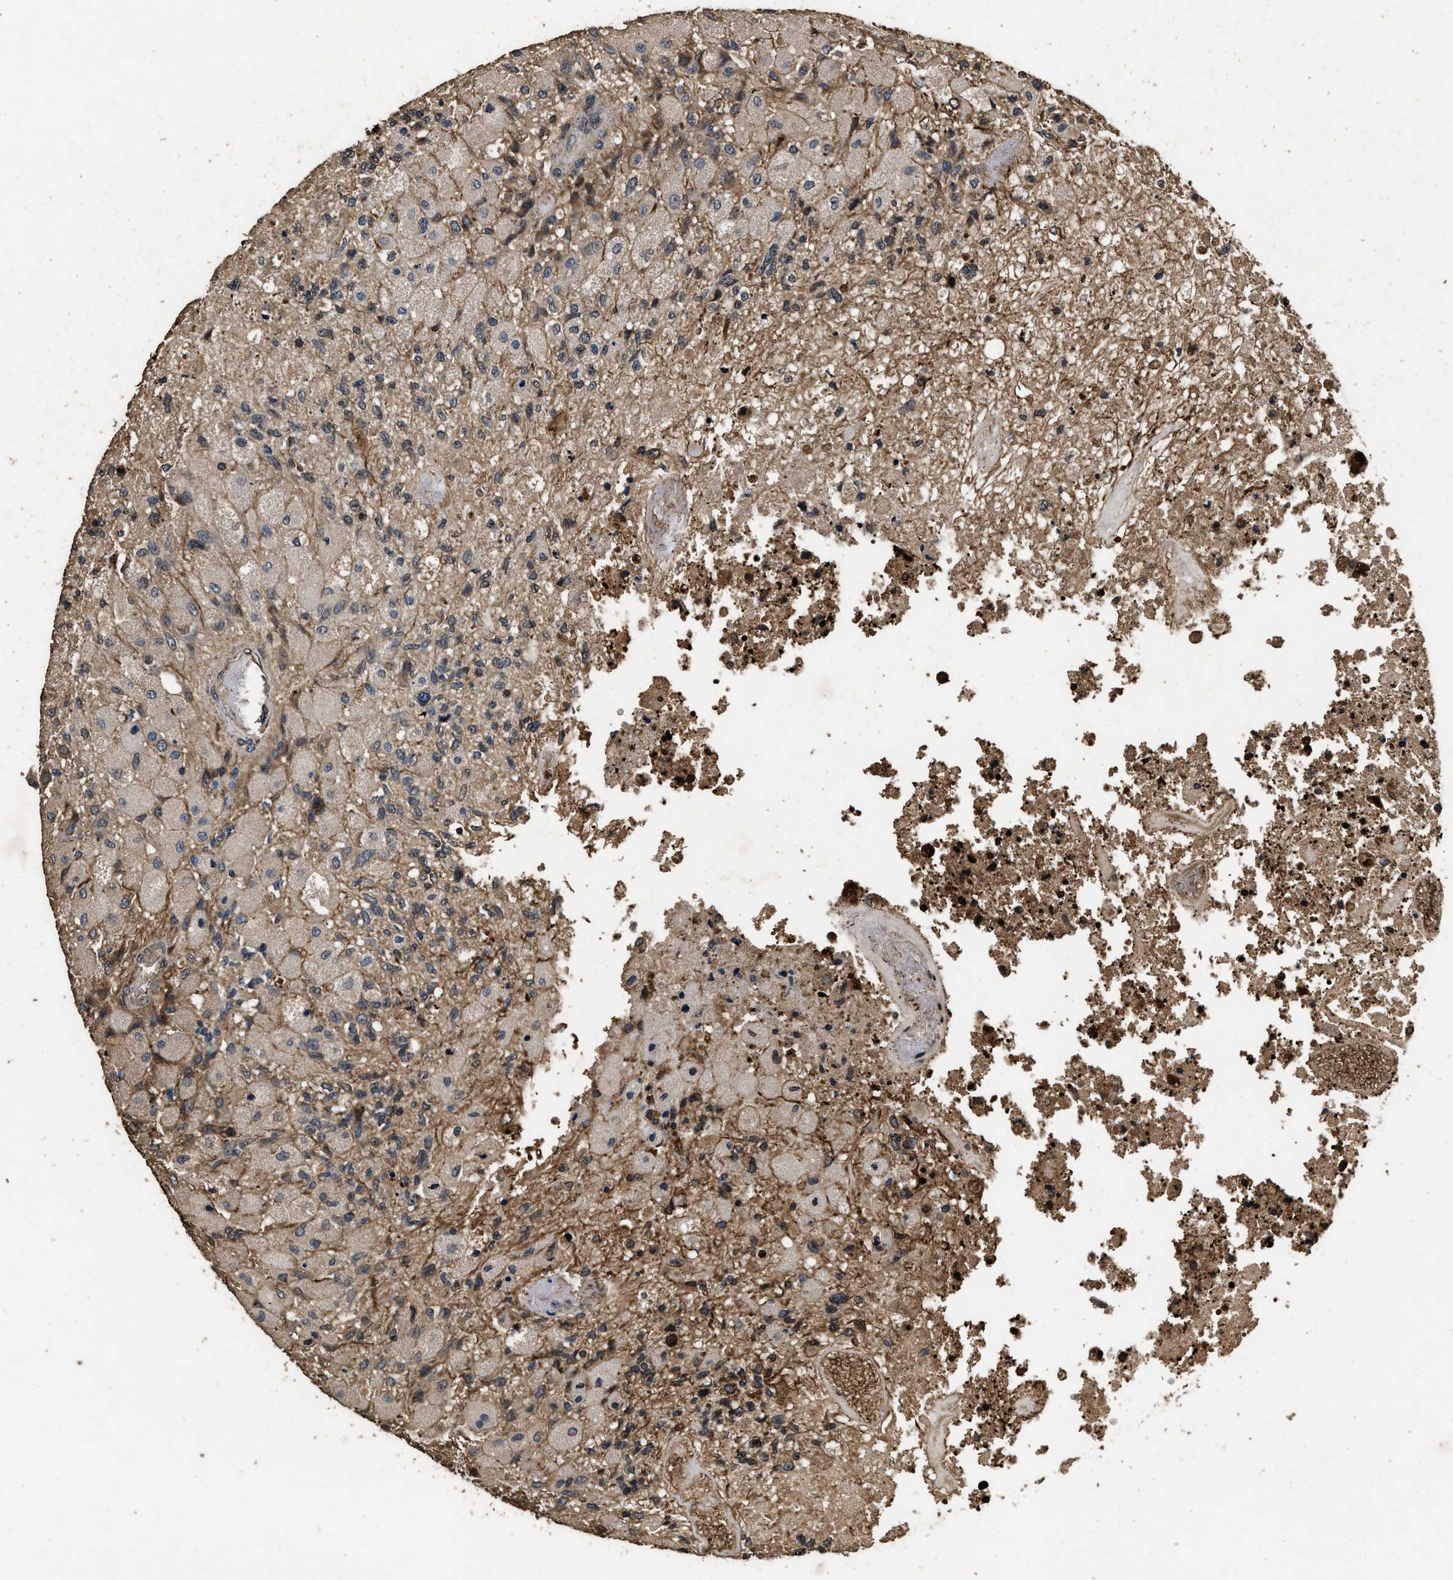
{"staining": {"intensity": "weak", "quantity": "25%-75%", "location": "cytoplasmic/membranous"}, "tissue": "glioma", "cell_type": "Tumor cells", "image_type": "cancer", "snomed": [{"axis": "morphology", "description": "Normal tissue, NOS"}, {"axis": "morphology", "description": "Glioma, malignant, High grade"}, {"axis": "topography", "description": "Cerebral cortex"}], "caption": "IHC staining of malignant high-grade glioma, which shows low levels of weak cytoplasmic/membranous expression in about 25%-75% of tumor cells indicating weak cytoplasmic/membranous protein expression. The staining was performed using DAB (3,3'-diaminobenzidine) (brown) for protein detection and nuclei were counterstained in hematoxylin (blue).", "gene": "ACCS", "patient": {"sex": "male", "age": 77}}